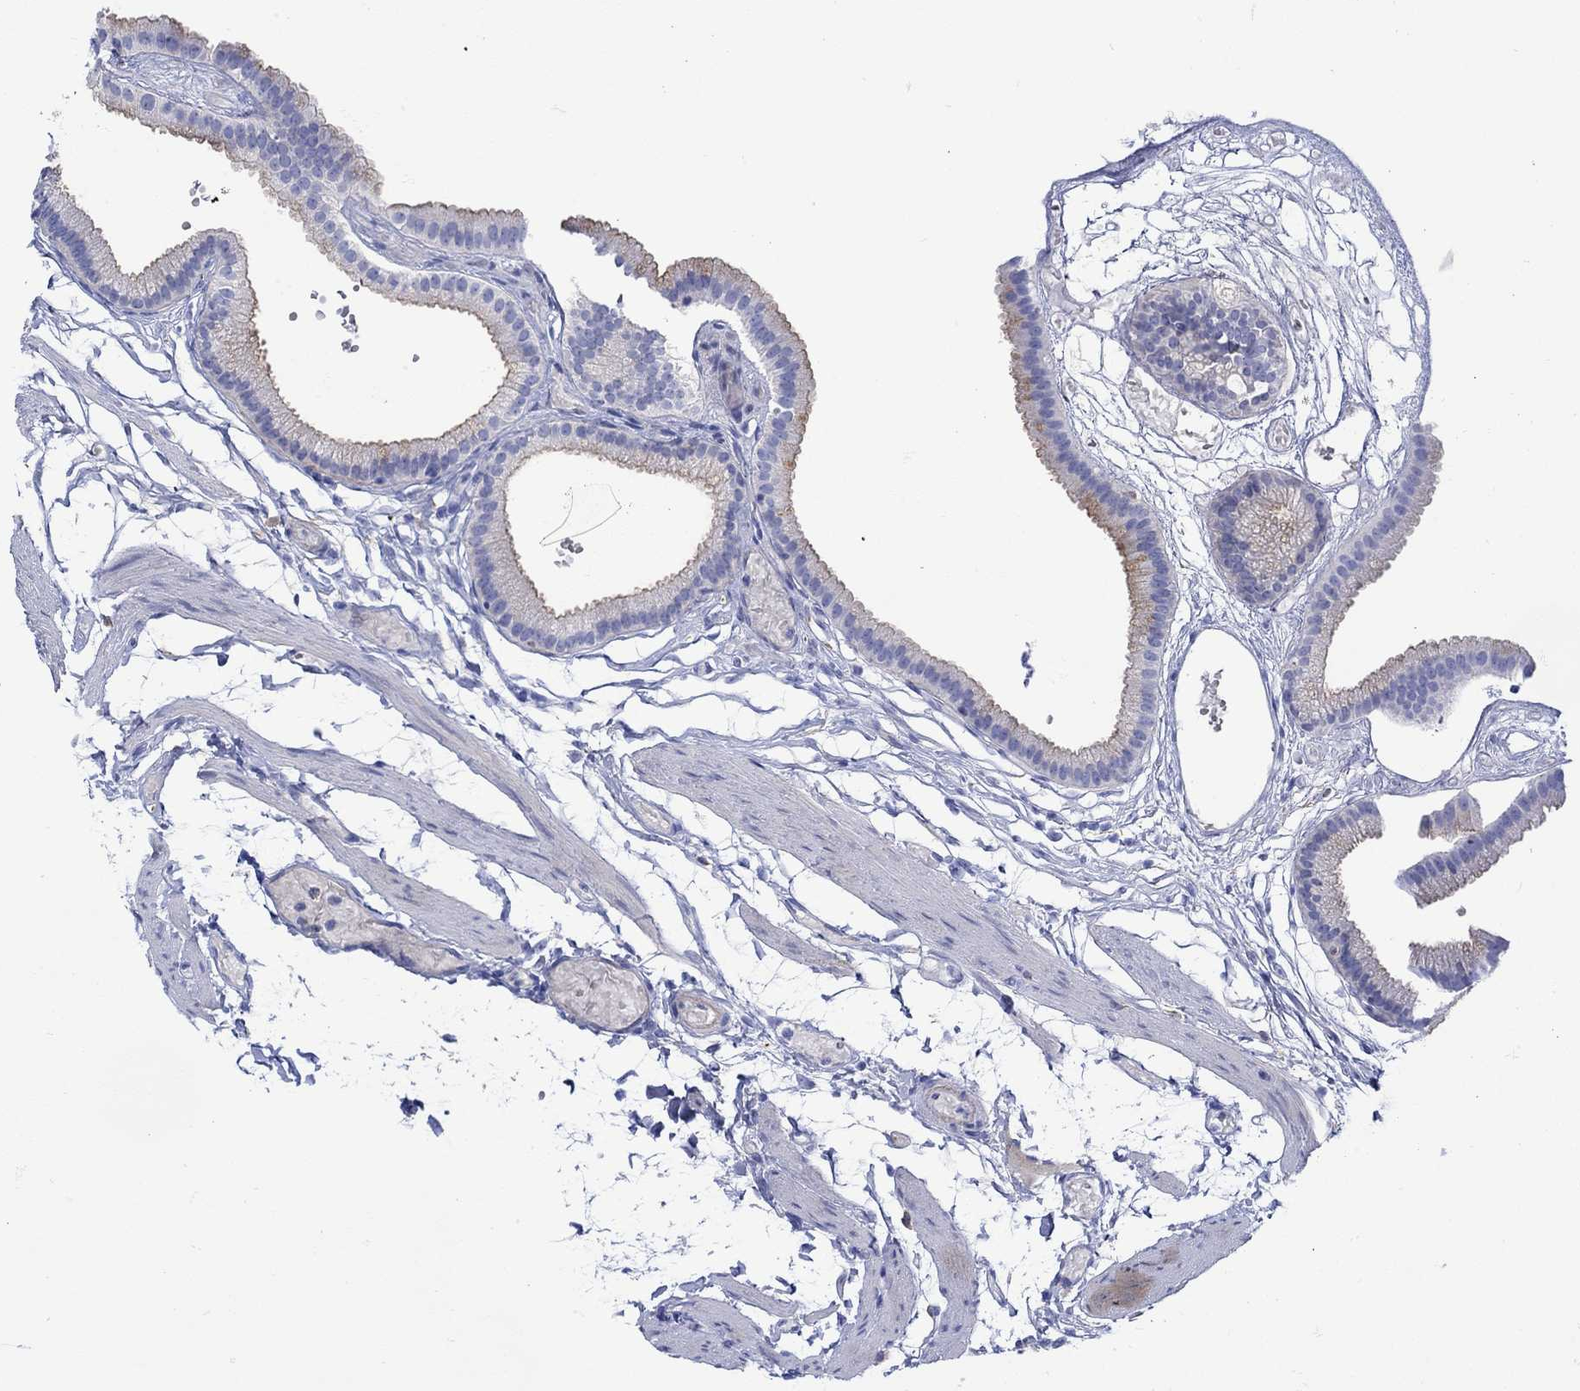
{"staining": {"intensity": "strong", "quantity": "<25%", "location": "cytoplasmic/membranous"}, "tissue": "gallbladder", "cell_type": "Glandular cells", "image_type": "normal", "snomed": [{"axis": "morphology", "description": "Normal tissue, NOS"}, {"axis": "topography", "description": "Gallbladder"}], "caption": "Gallbladder stained for a protein exhibits strong cytoplasmic/membranous positivity in glandular cells.", "gene": "ANKMY1", "patient": {"sex": "female", "age": 45}}